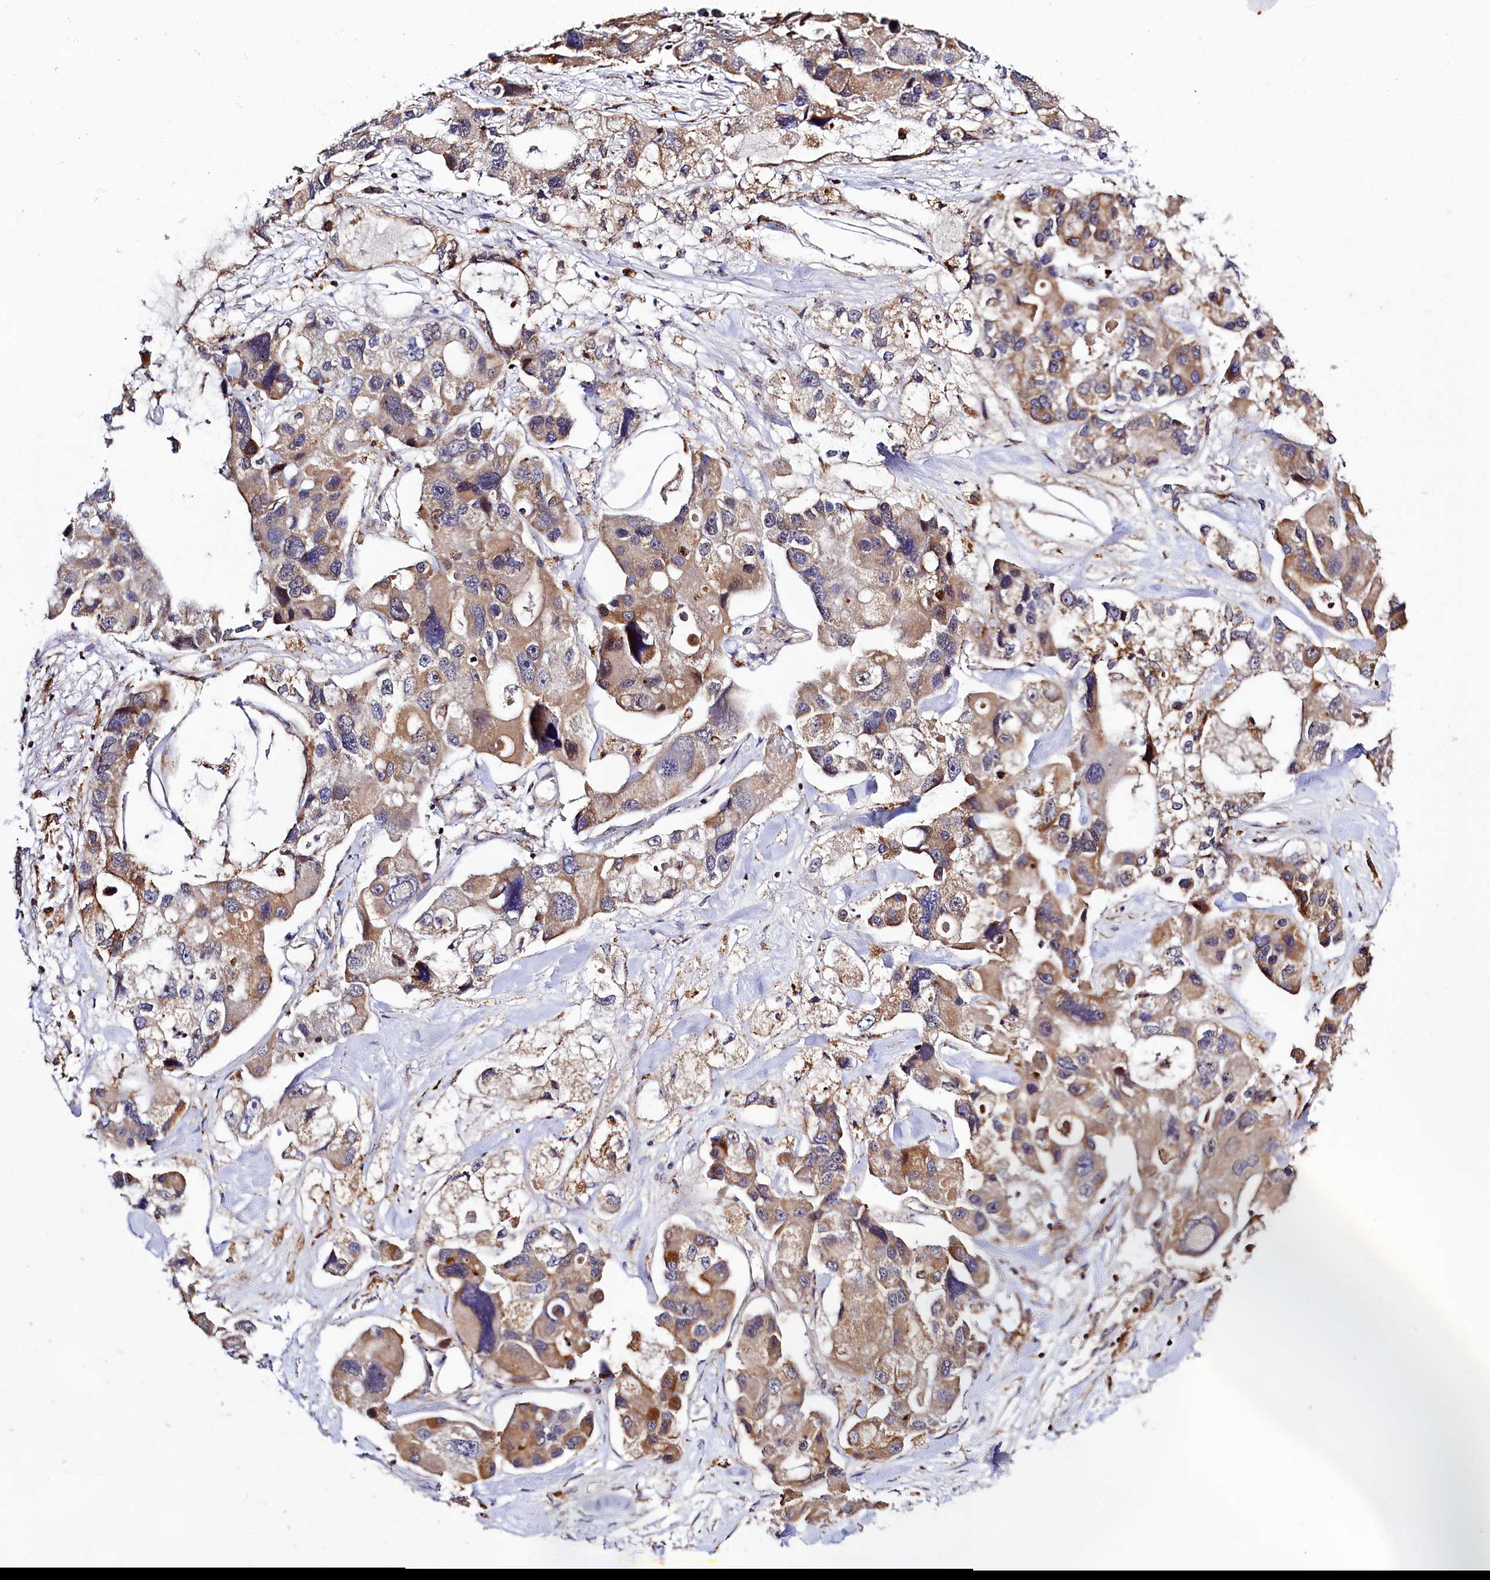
{"staining": {"intensity": "weak", "quantity": ">75%", "location": "cytoplasmic/membranous"}, "tissue": "lung cancer", "cell_type": "Tumor cells", "image_type": "cancer", "snomed": [{"axis": "morphology", "description": "Adenocarcinoma, NOS"}, {"axis": "topography", "description": "Lung"}], "caption": "Protein expression analysis of lung cancer (adenocarcinoma) exhibits weak cytoplasmic/membranous expression in about >75% of tumor cells.", "gene": "DYNC2H1", "patient": {"sex": "female", "age": 54}}